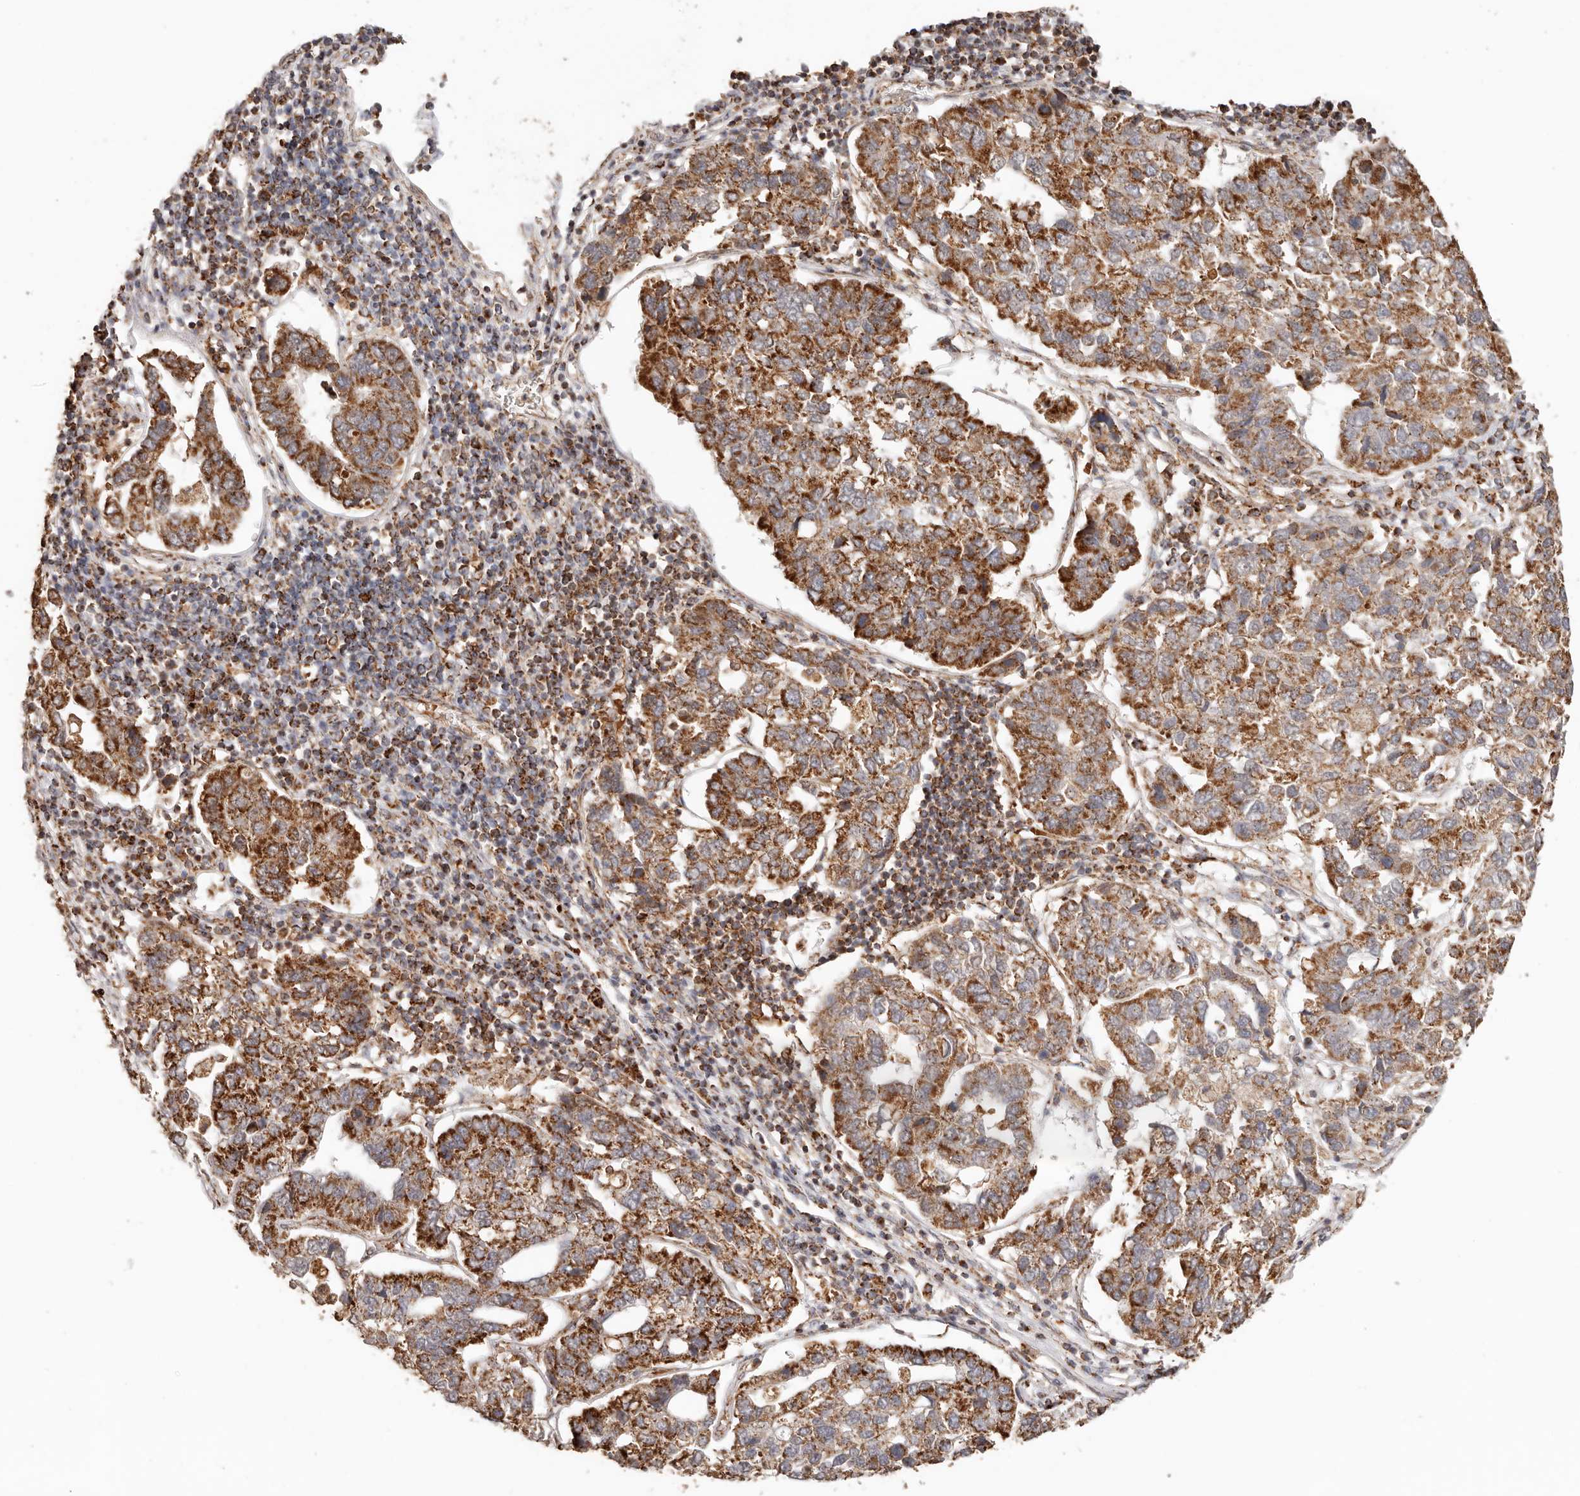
{"staining": {"intensity": "strong", "quantity": ">75%", "location": "cytoplasmic/membranous"}, "tissue": "pancreatic cancer", "cell_type": "Tumor cells", "image_type": "cancer", "snomed": [{"axis": "morphology", "description": "Adenocarcinoma, NOS"}, {"axis": "topography", "description": "Pancreas"}], "caption": "A photomicrograph showing strong cytoplasmic/membranous positivity in approximately >75% of tumor cells in pancreatic cancer, as visualized by brown immunohistochemical staining.", "gene": "NDUFB11", "patient": {"sex": "female", "age": 61}}